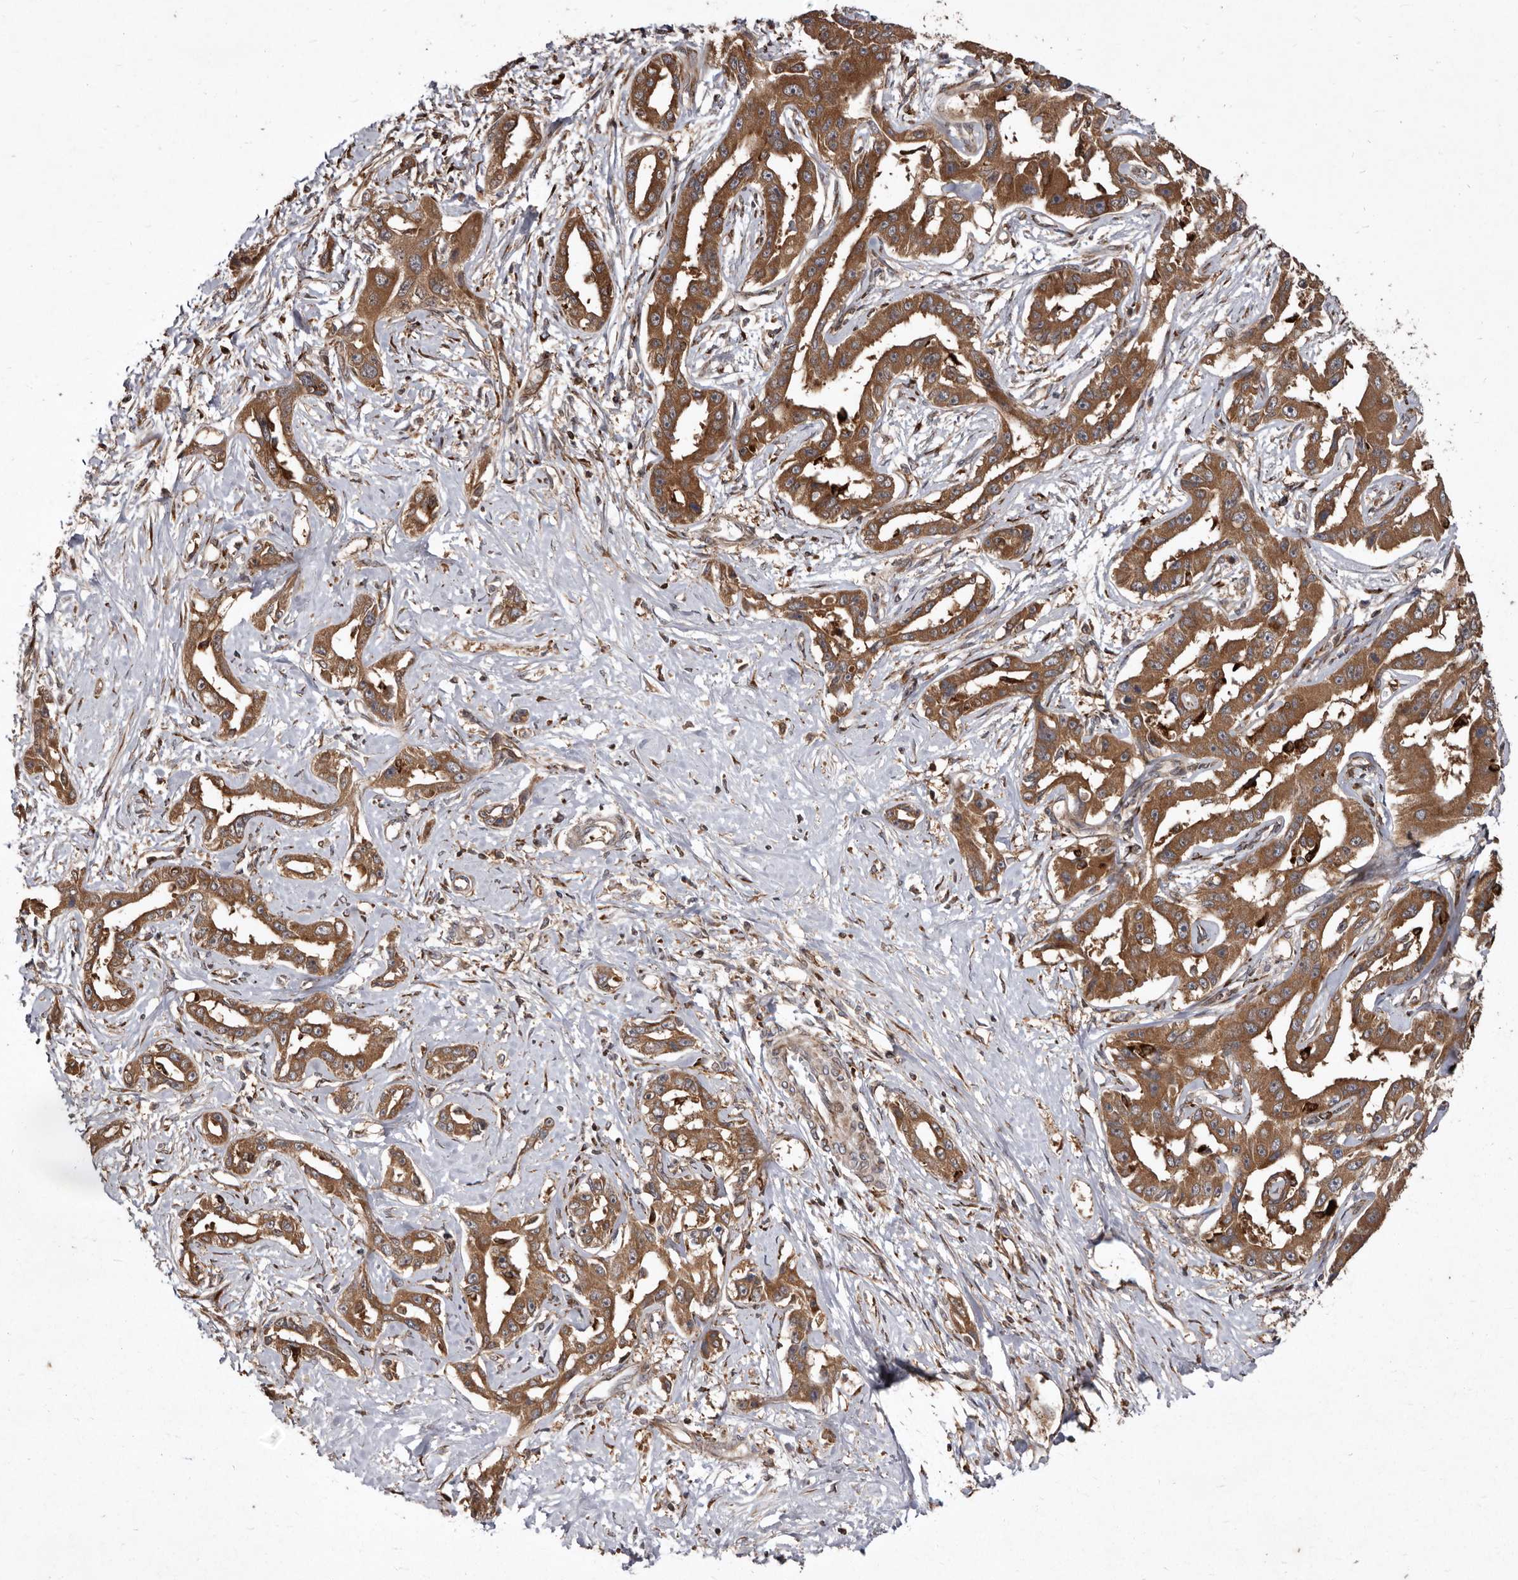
{"staining": {"intensity": "strong", "quantity": ">75%", "location": "cytoplasmic/membranous"}, "tissue": "liver cancer", "cell_type": "Tumor cells", "image_type": "cancer", "snomed": [{"axis": "morphology", "description": "Cholangiocarcinoma"}, {"axis": "topography", "description": "Liver"}], "caption": "Protein expression analysis of human liver cancer reveals strong cytoplasmic/membranous expression in approximately >75% of tumor cells. The staining was performed using DAB to visualize the protein expression in brown, while the nuclei were stained in blue with hematoxylin (Magnification: 20x).", "gene": "FLAD1", "patient": {"sex": "male", "age": 59}}